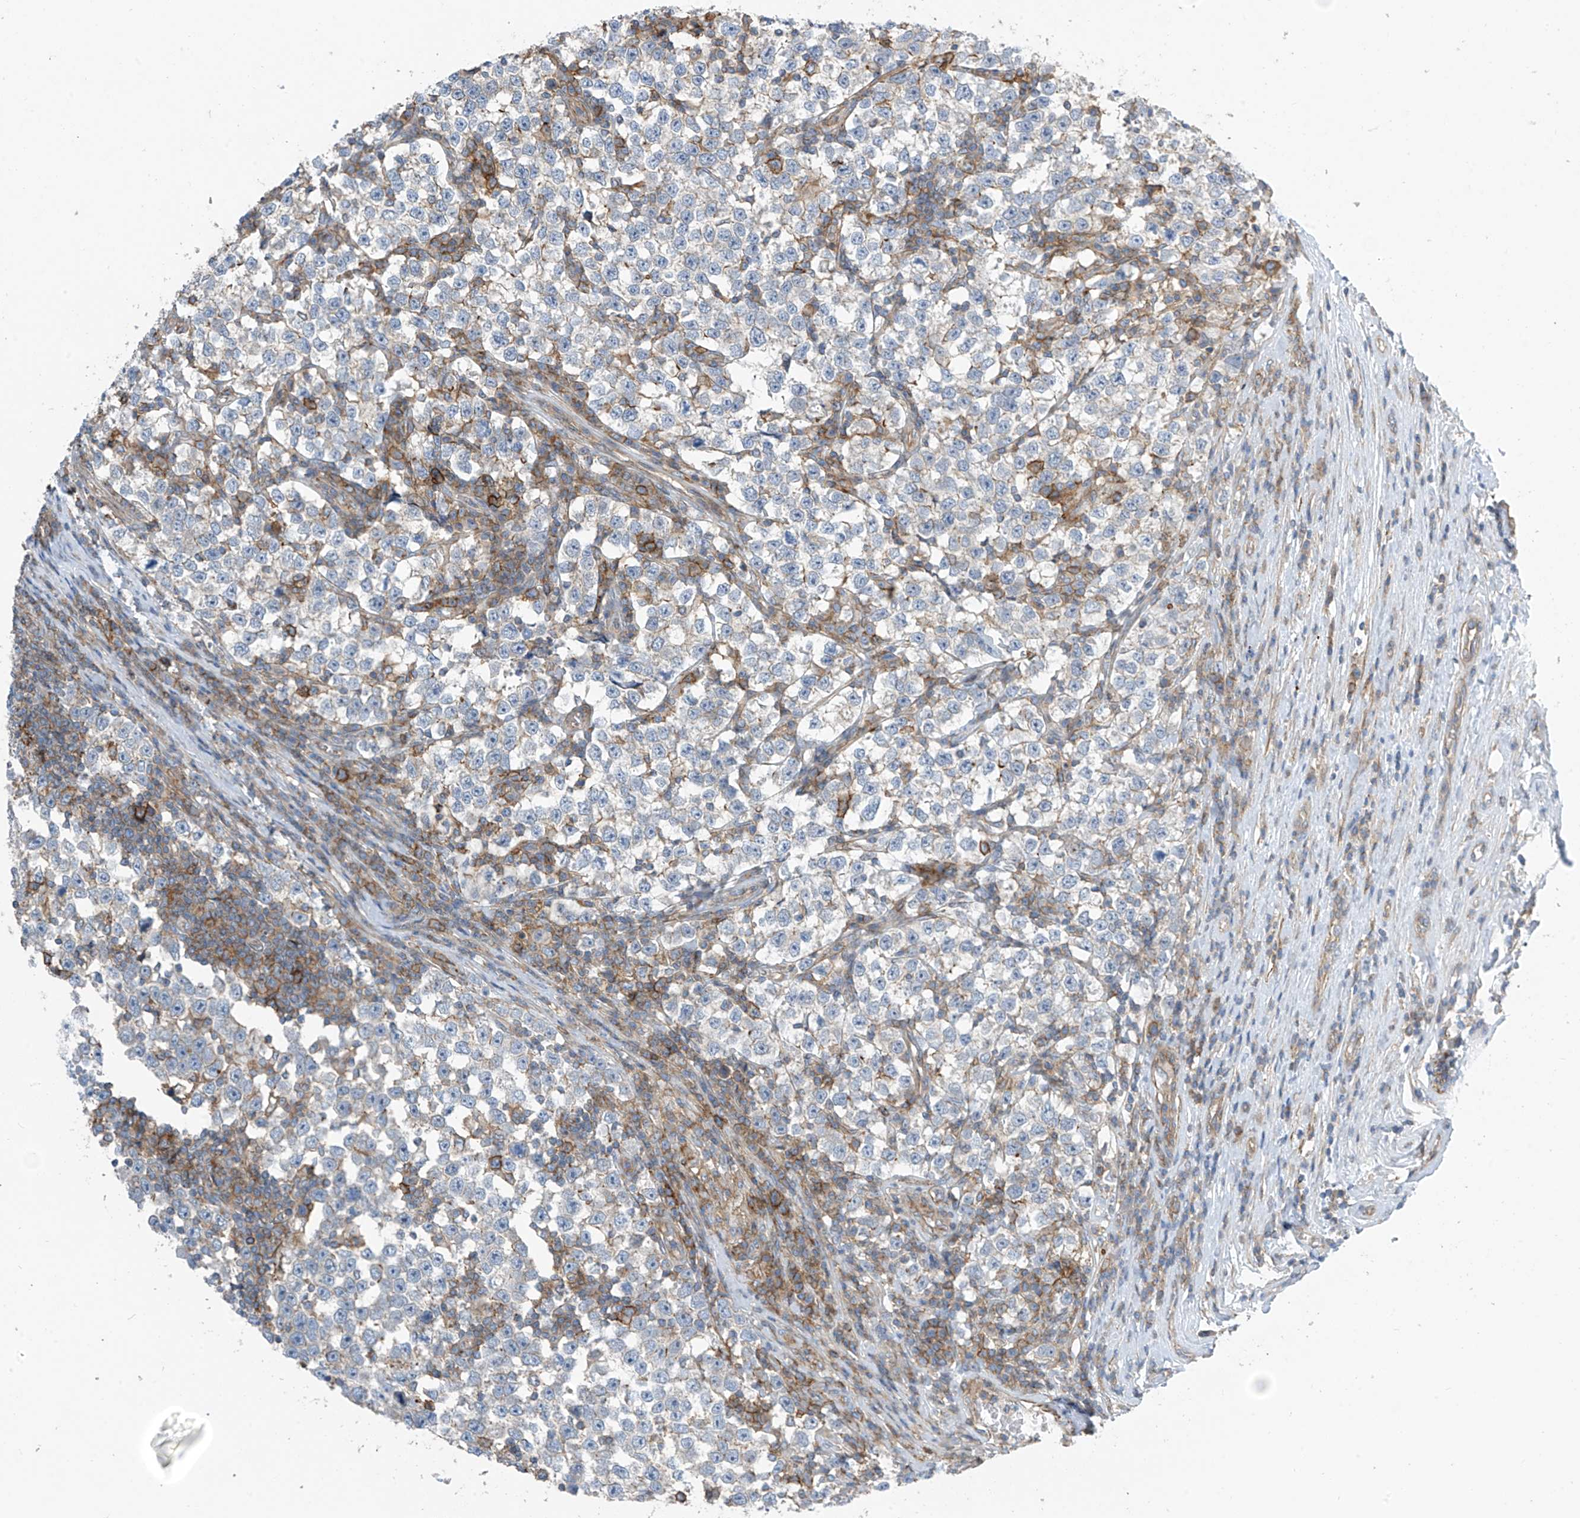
{"staining": {"intensity": "negative", "quantity": "none", "location": "none"}, "tissue": "testis cancer", "cell_type": "Tumor cells", "image_type": "cancer", "snomed": [{"axis": "morphology", "description": "Normal tissue, NOS"}, {"axis": "morphology", "description": "Seminoma, NOS"}, {"axis": "topography", "description": "Testis"}], "caption": "This is a image of immunohistochemistry (IHC) staining of seminoma (testis), which shows no expression in tumor cells.", "gene": "SLC1A5", "patient": {"sex": "male", "age": 43}}